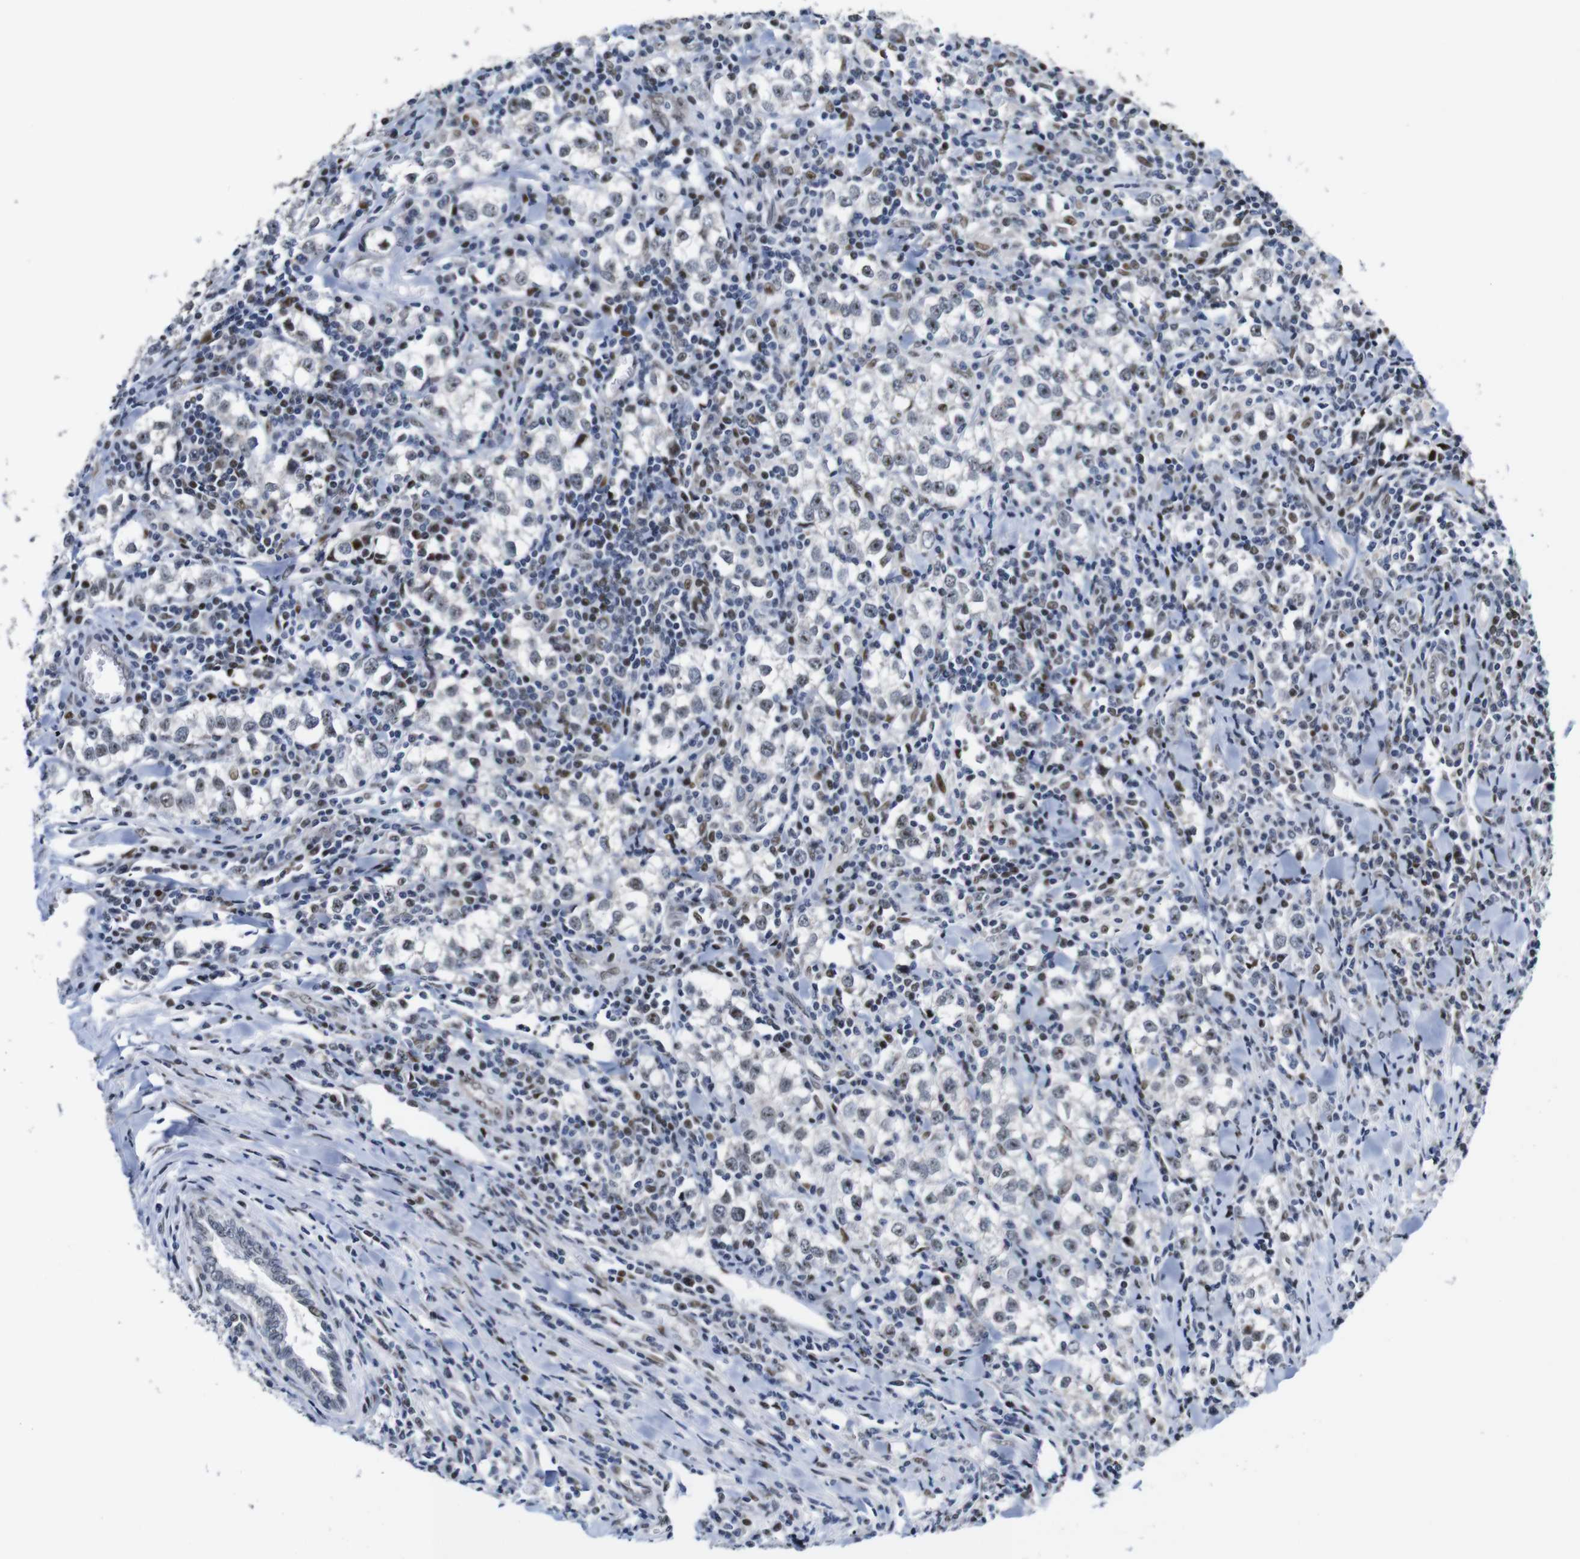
{"staining": {"intensity": "weak", "quantity": "25%-75%", "location": "nuclear"}, "tissue": "testis cancer", "cell_type": "Tumor cells", "image_type": "cancer", "snomed": [{"axis": "morphology", "description": "Seminoma, NOS"}, {"axis": "morphology", "description": "Carcinoma, Embryonal, NOS"}, {"axis": "topography", "description": "Testis"}], "caption": "The immunohistochemical stain shows weak nuclear expression in tumor cells of testis embryonal carcinoma tissue.", "gene": "GATA6", "patient": {"sex": "male", "age": 36}}